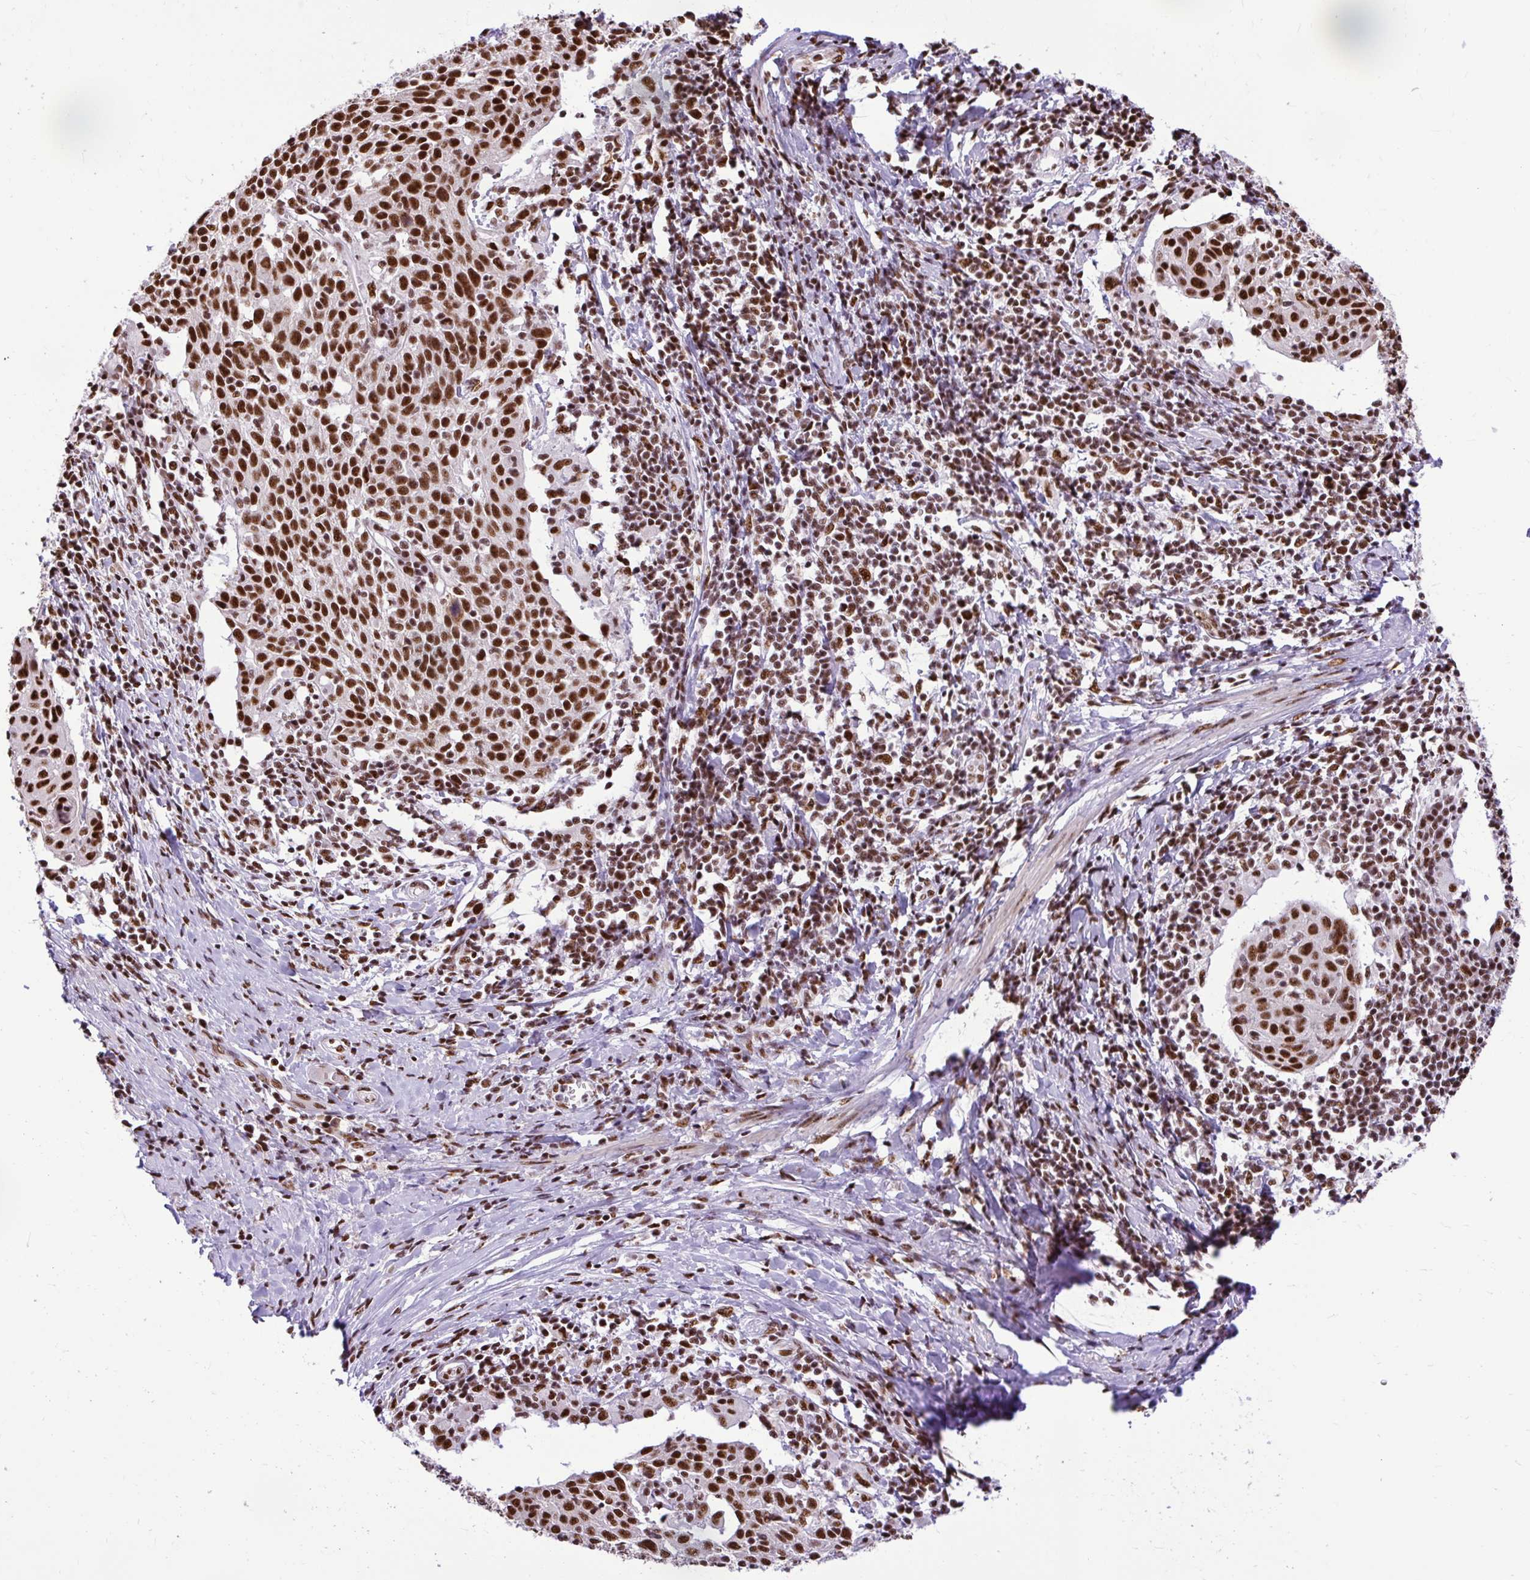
{"staining": {"intensity": "strong", "quantity": ">75%", "location": "nuclear"}, "tissue": "cervical cancer", "cell_type": "Tumor cells", "image_type": "cancer", "snomed": [{"axis": "morphology", "description": "Squamous cell carcinoma, NOS"}, {"axis": "topography", "description": "Cervix"}], "caption": "The image demonstrates a brown stain indicating the presence of a protein in the nuclear of tumor cells in squamous cell carcinoma (cervical). Using DAB (brown) and hematoxylin (blue) stains, captured at high magnification using brightfield microscopy.", "gene": "PRPF19", "patient": {"sex": "female", "age": 52}}